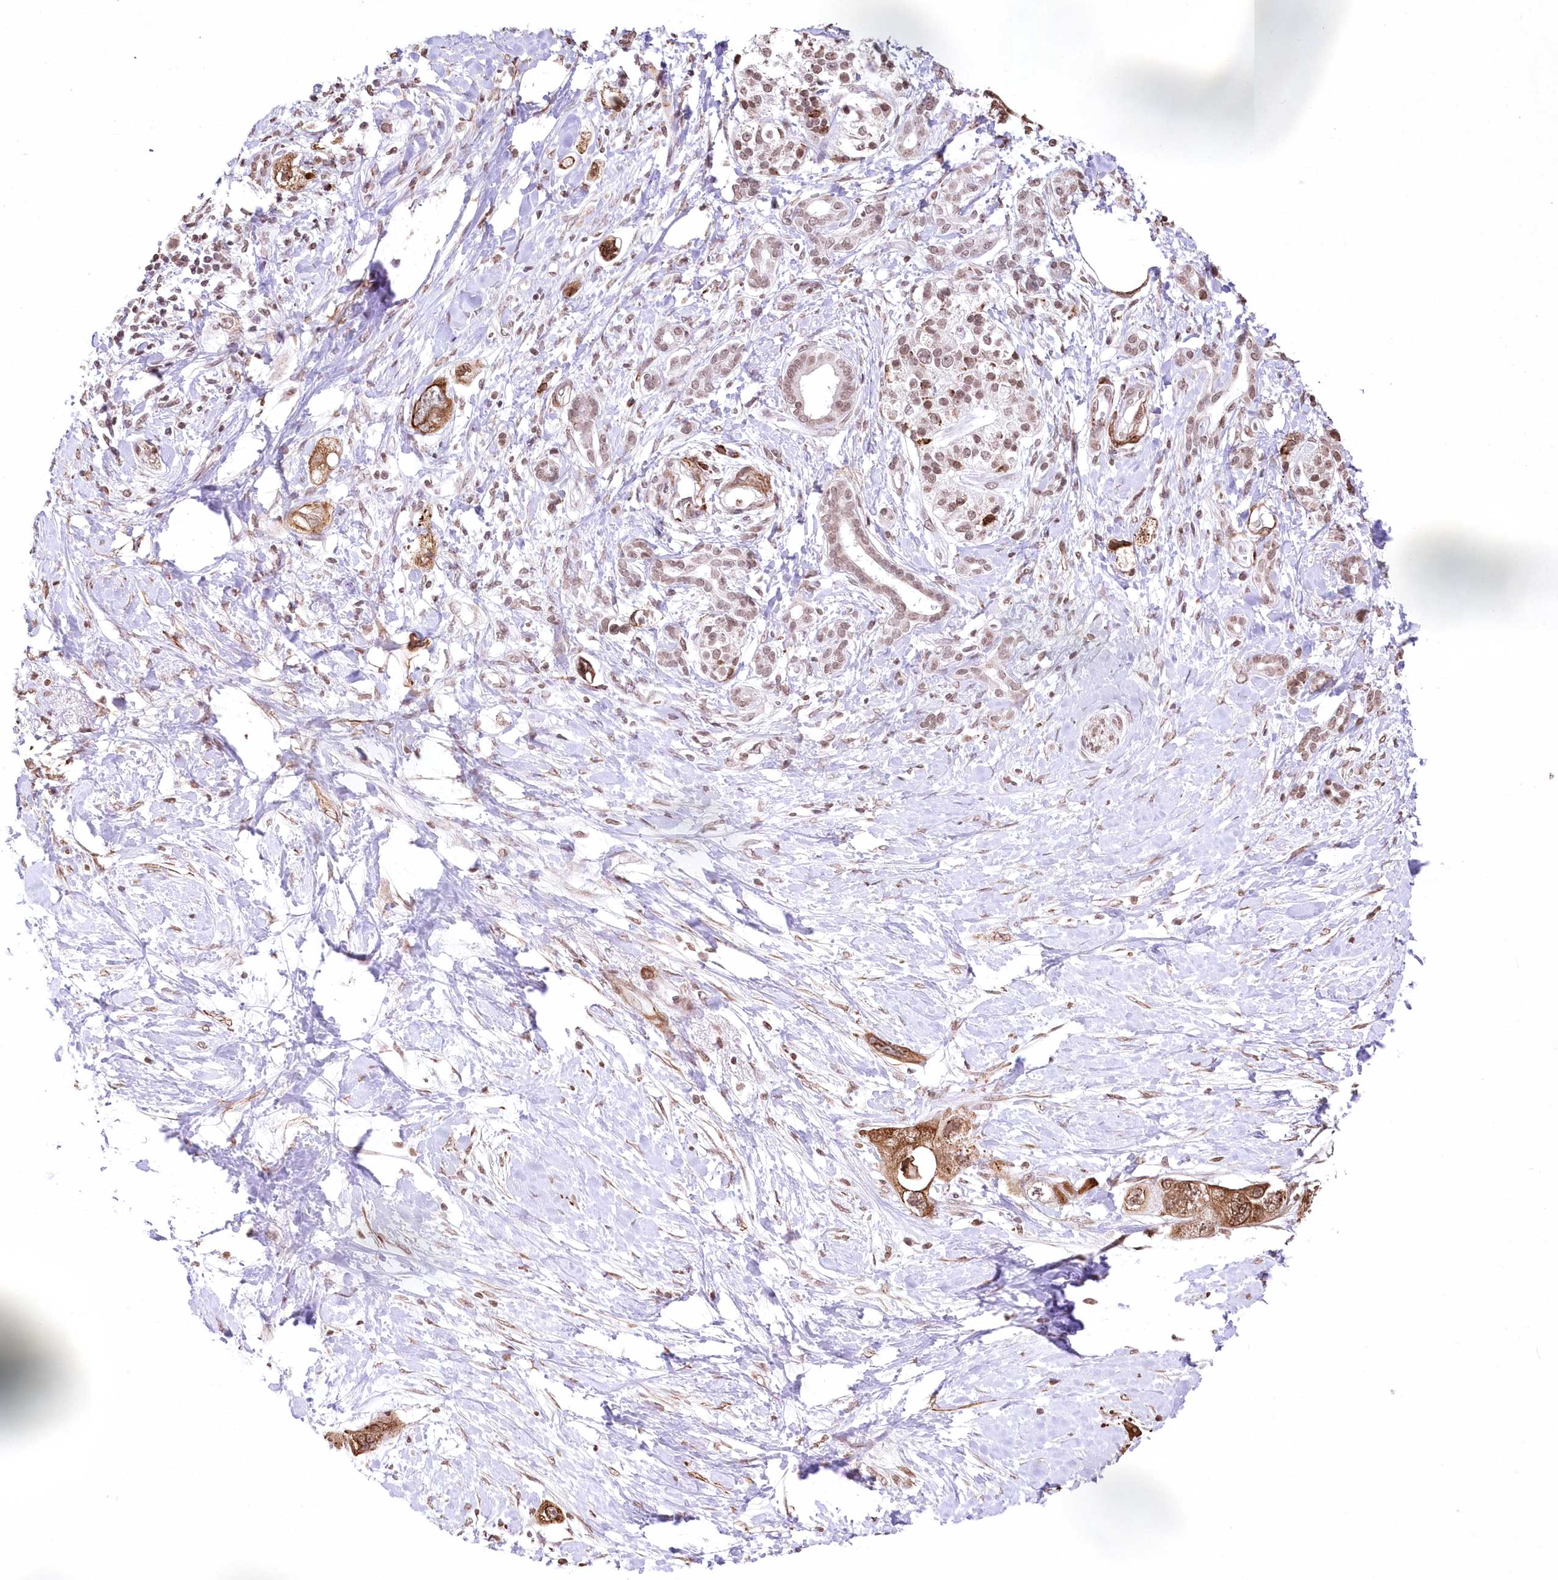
{"staining": {"intensity": "strong", "quantity": ">75%", "location": "cytoplasmic/membranous"}, "tissue": "pancreatic cancer", "cell_type": "Tumor cells", "image_type": "cancer", "snomed": [{"axis": "morphology", "description": "Adenocarcinoma, NOS"}, {"axis": "topography", "description": "Pancreas"}], "caption": "High-magnification brightfield microscopy of pancreatic cancer (adenocarcinoma) stained with DAB (3,3'-diaminobenzidine) (brown) and counterstained with hematoxylin (blue). tumor cells exhibit strong cytoplasmic/membranous staining is identified in about>75% of cells.", "gene": "RBM27", "patient": {"sex": "female", "age": 56}}